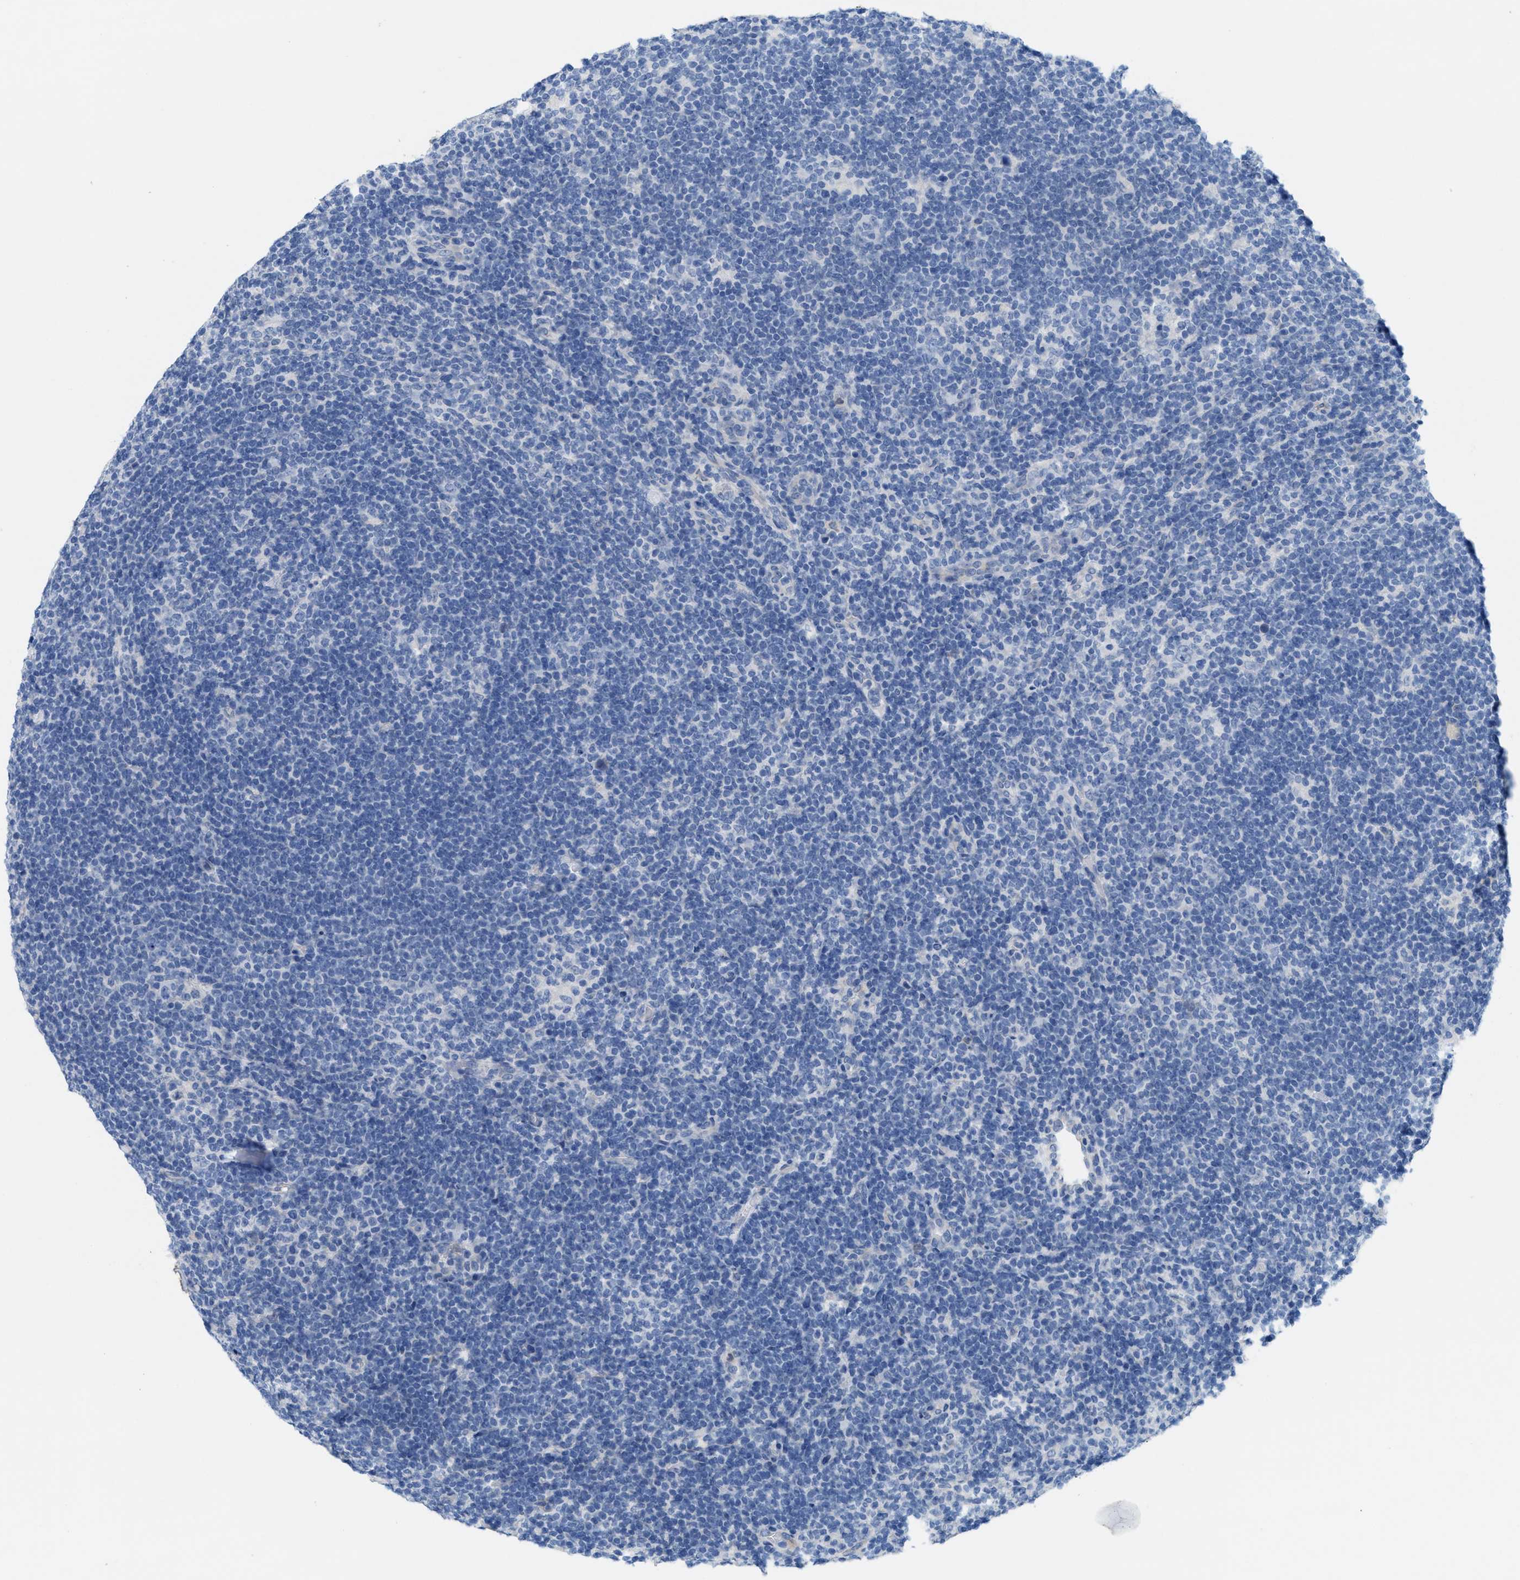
{"staining": {"intensity": "negative", "quantity": "none", "location": "none"}, "tissue": "lymphoma", "cell_type": "Tumor cells", "image_type": "cancer", "snomed": [{"axis": "morphology", "description": "Hodgkin's disease, NOS"}, {"axis": "topography", "description": "Lymph node"}], "caption": "This is a micrograph of IHC staining of lymphoma, which shows no positivity in tumor cells.", "gene": "CPA2", "patient": {"sex": "female", "age": 57}}